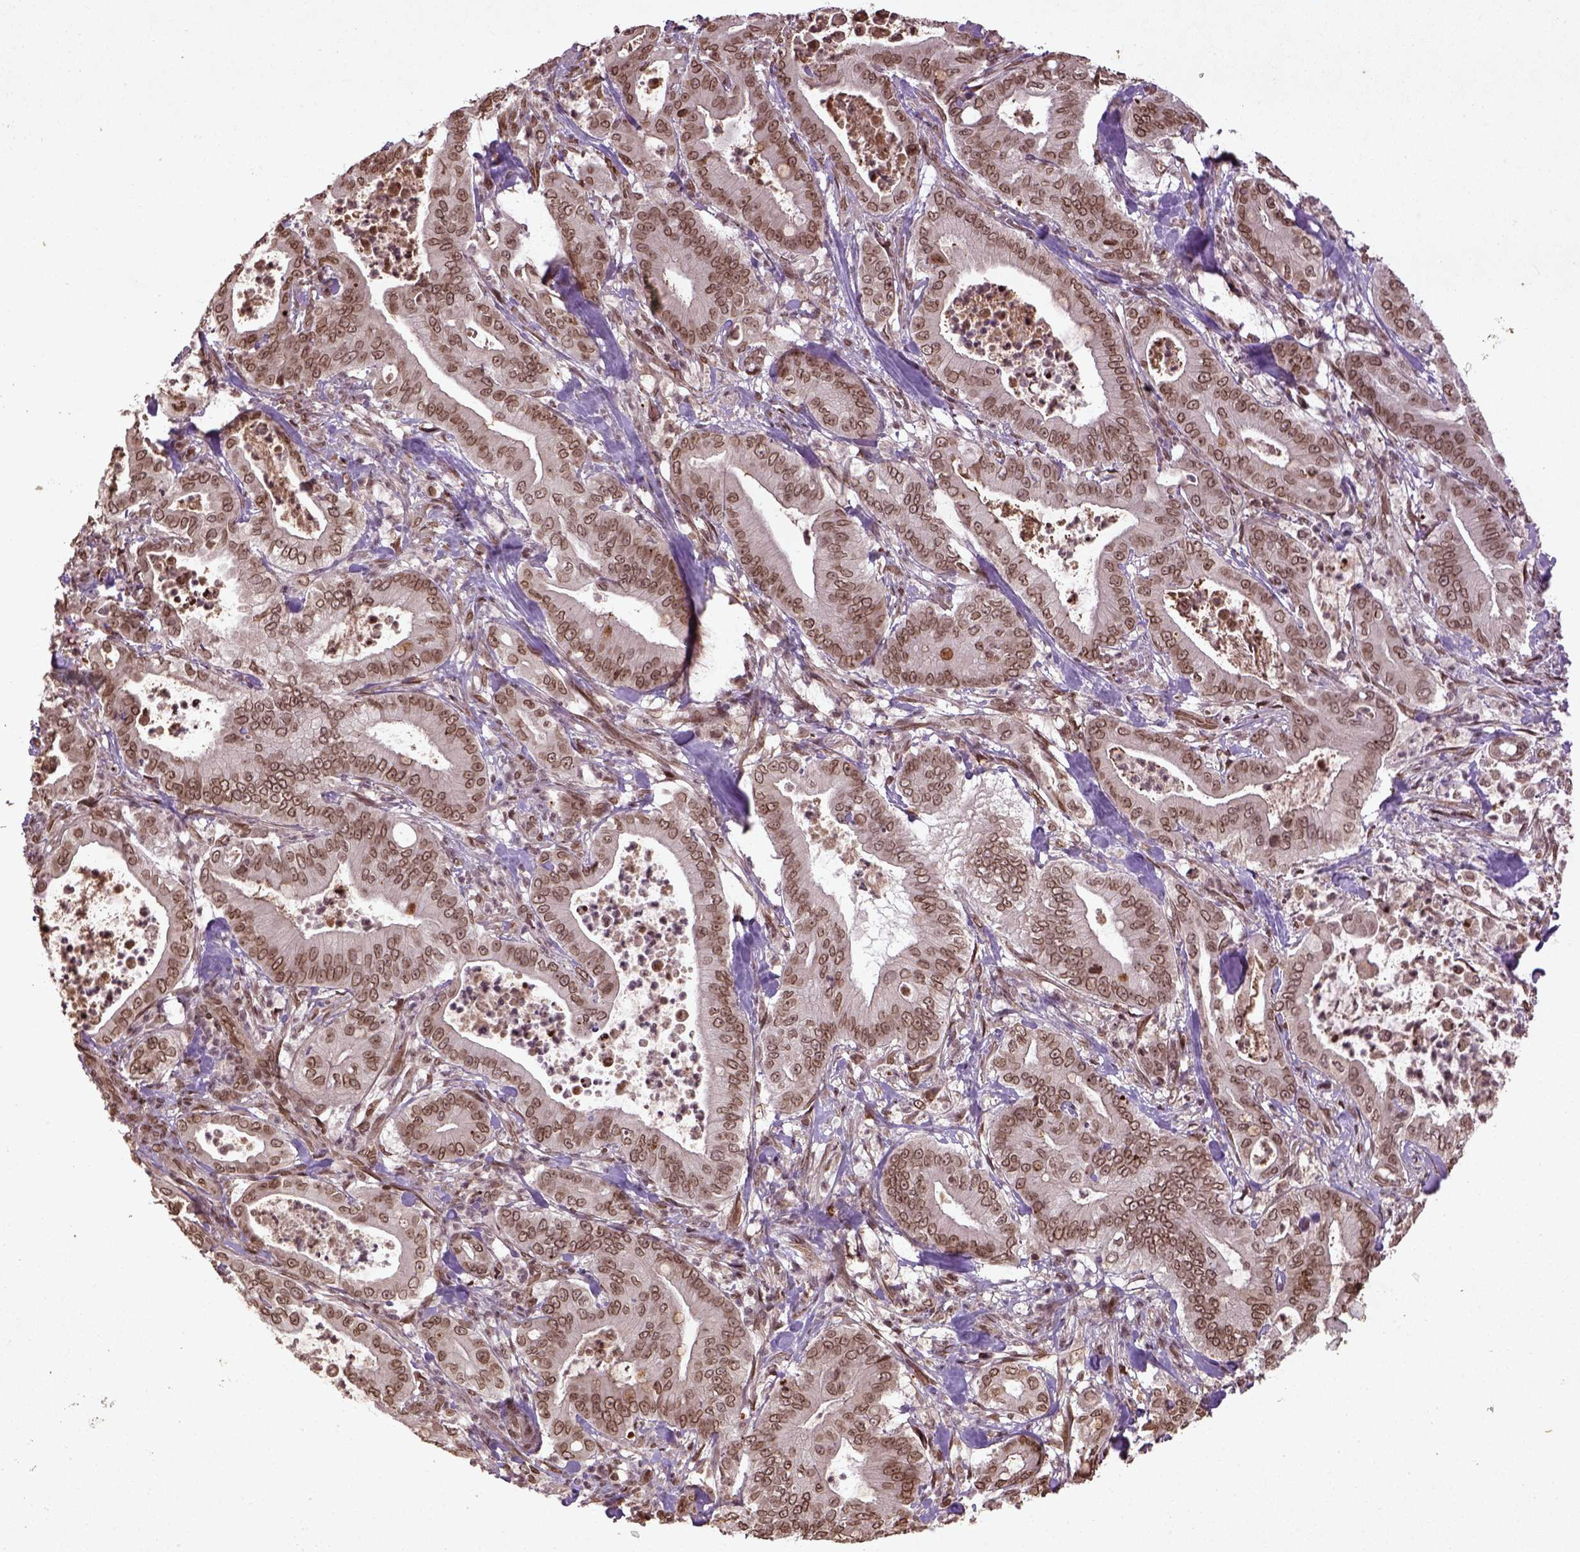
{"staining": {"intensity": "moderate", "quantity": ">75%", "location": "nuclear"}, "tissue": "pancreatic cancer", "cell_type": "Tumor cells", "image_type": "cancer", "snomed": [{"axis": "morphology", "description": "Adenocarcinoma, NOS"}, {"axis": "topography", "description": "Pancreas"}], "caption": "Pancreatic cancer (adenocarcinoma) stained with a protein marker demonstrates moderate staining in tumor cells.", "gene": "BANF1", "patient": {"sex": "male", "age": 71}}